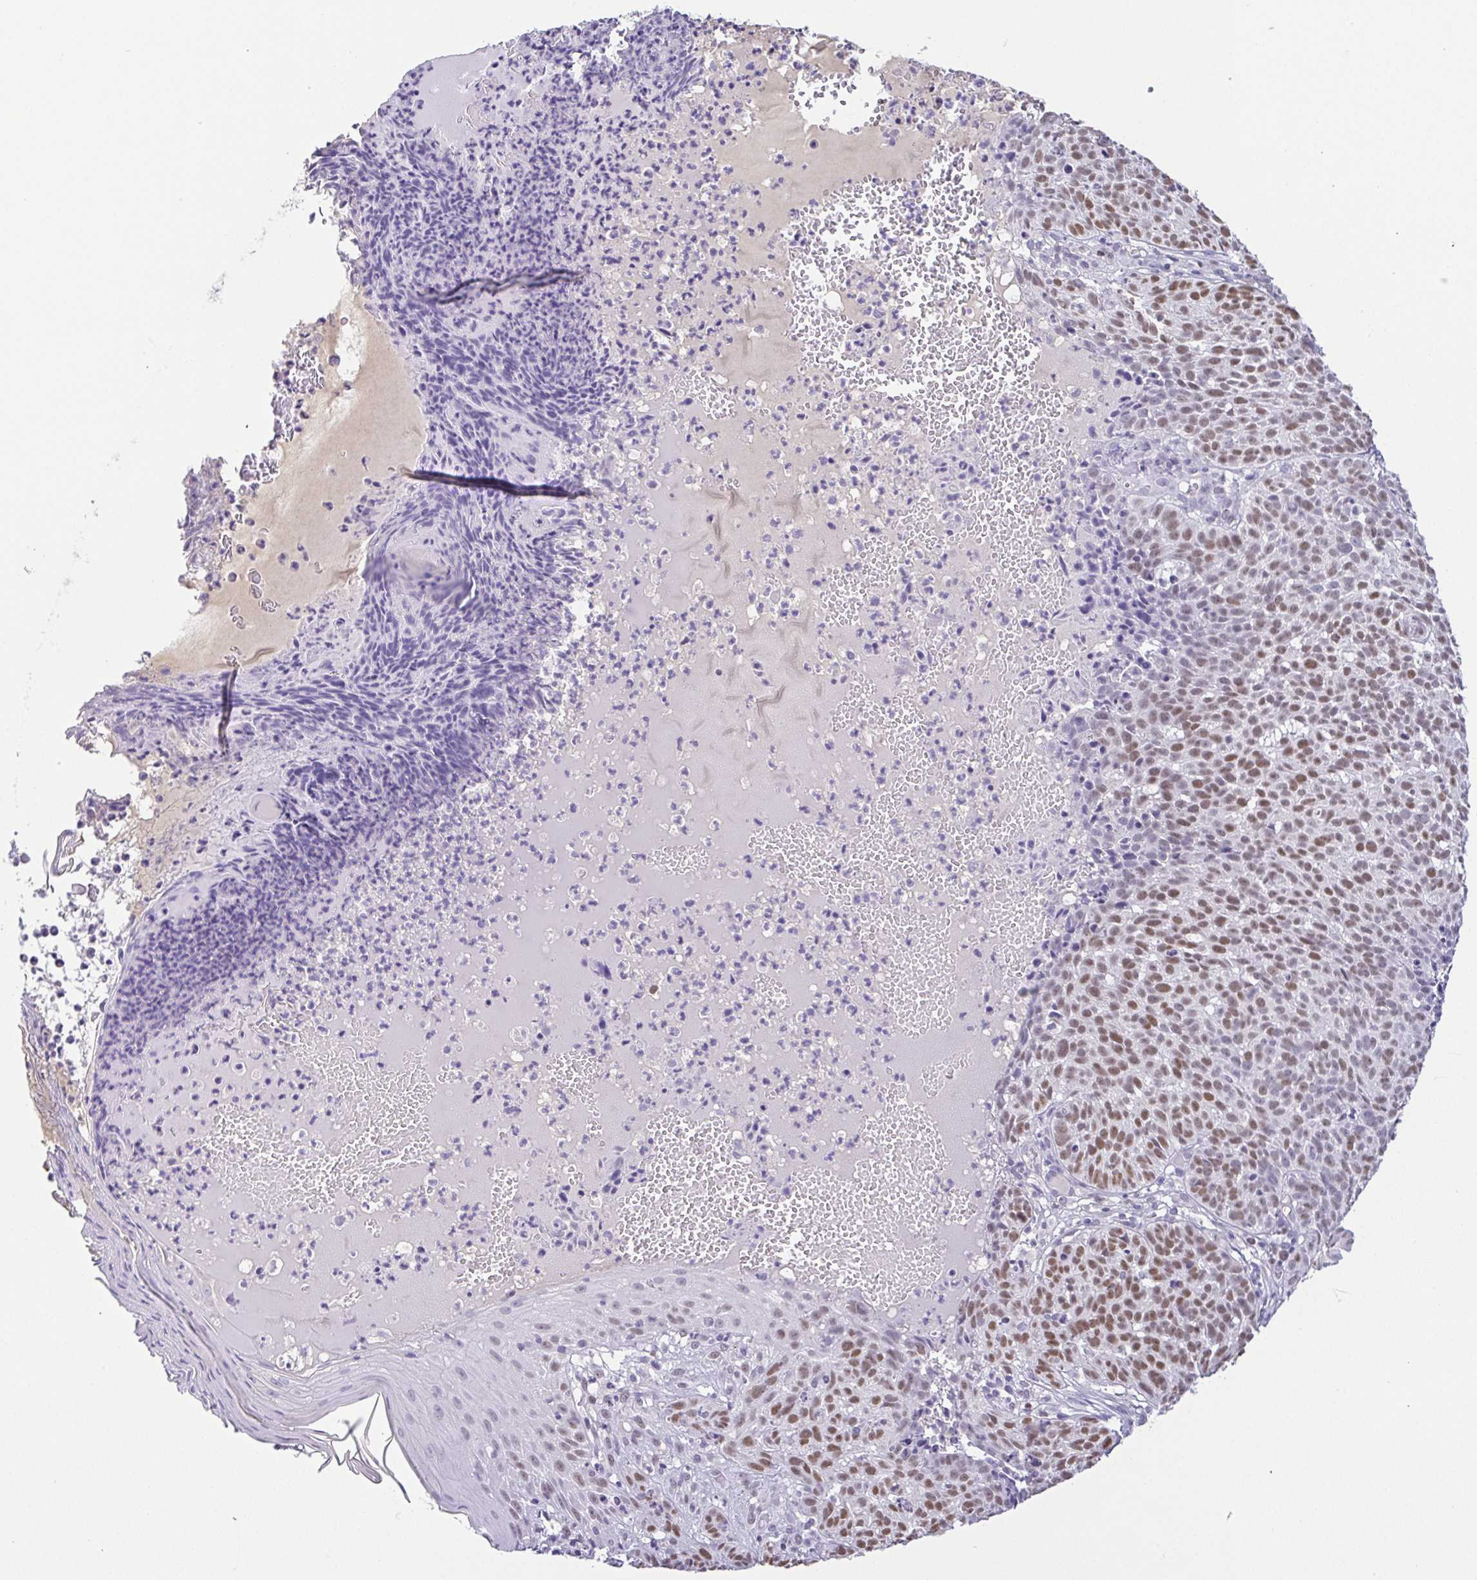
{"staining": {"intensity": "moderate", "quantity": "25%-75%", "location": "nuclear"}, "tissue": "skin cancer", "cell_type": "Tumor cells", "image_type": "cancer", "snomed": [{"axis": "morphology", "description": "Basal cell carcinoma"}, {"axis": "topography", "description": "Skin"}], "caption": "Protein analysis of skin basal cell carcinoma tissue displays moderate nuclear positivity in approximately 25%-75% of tumor cells.", "gene": "TCF3", "patient": {"sex": "male", "age": 90}}